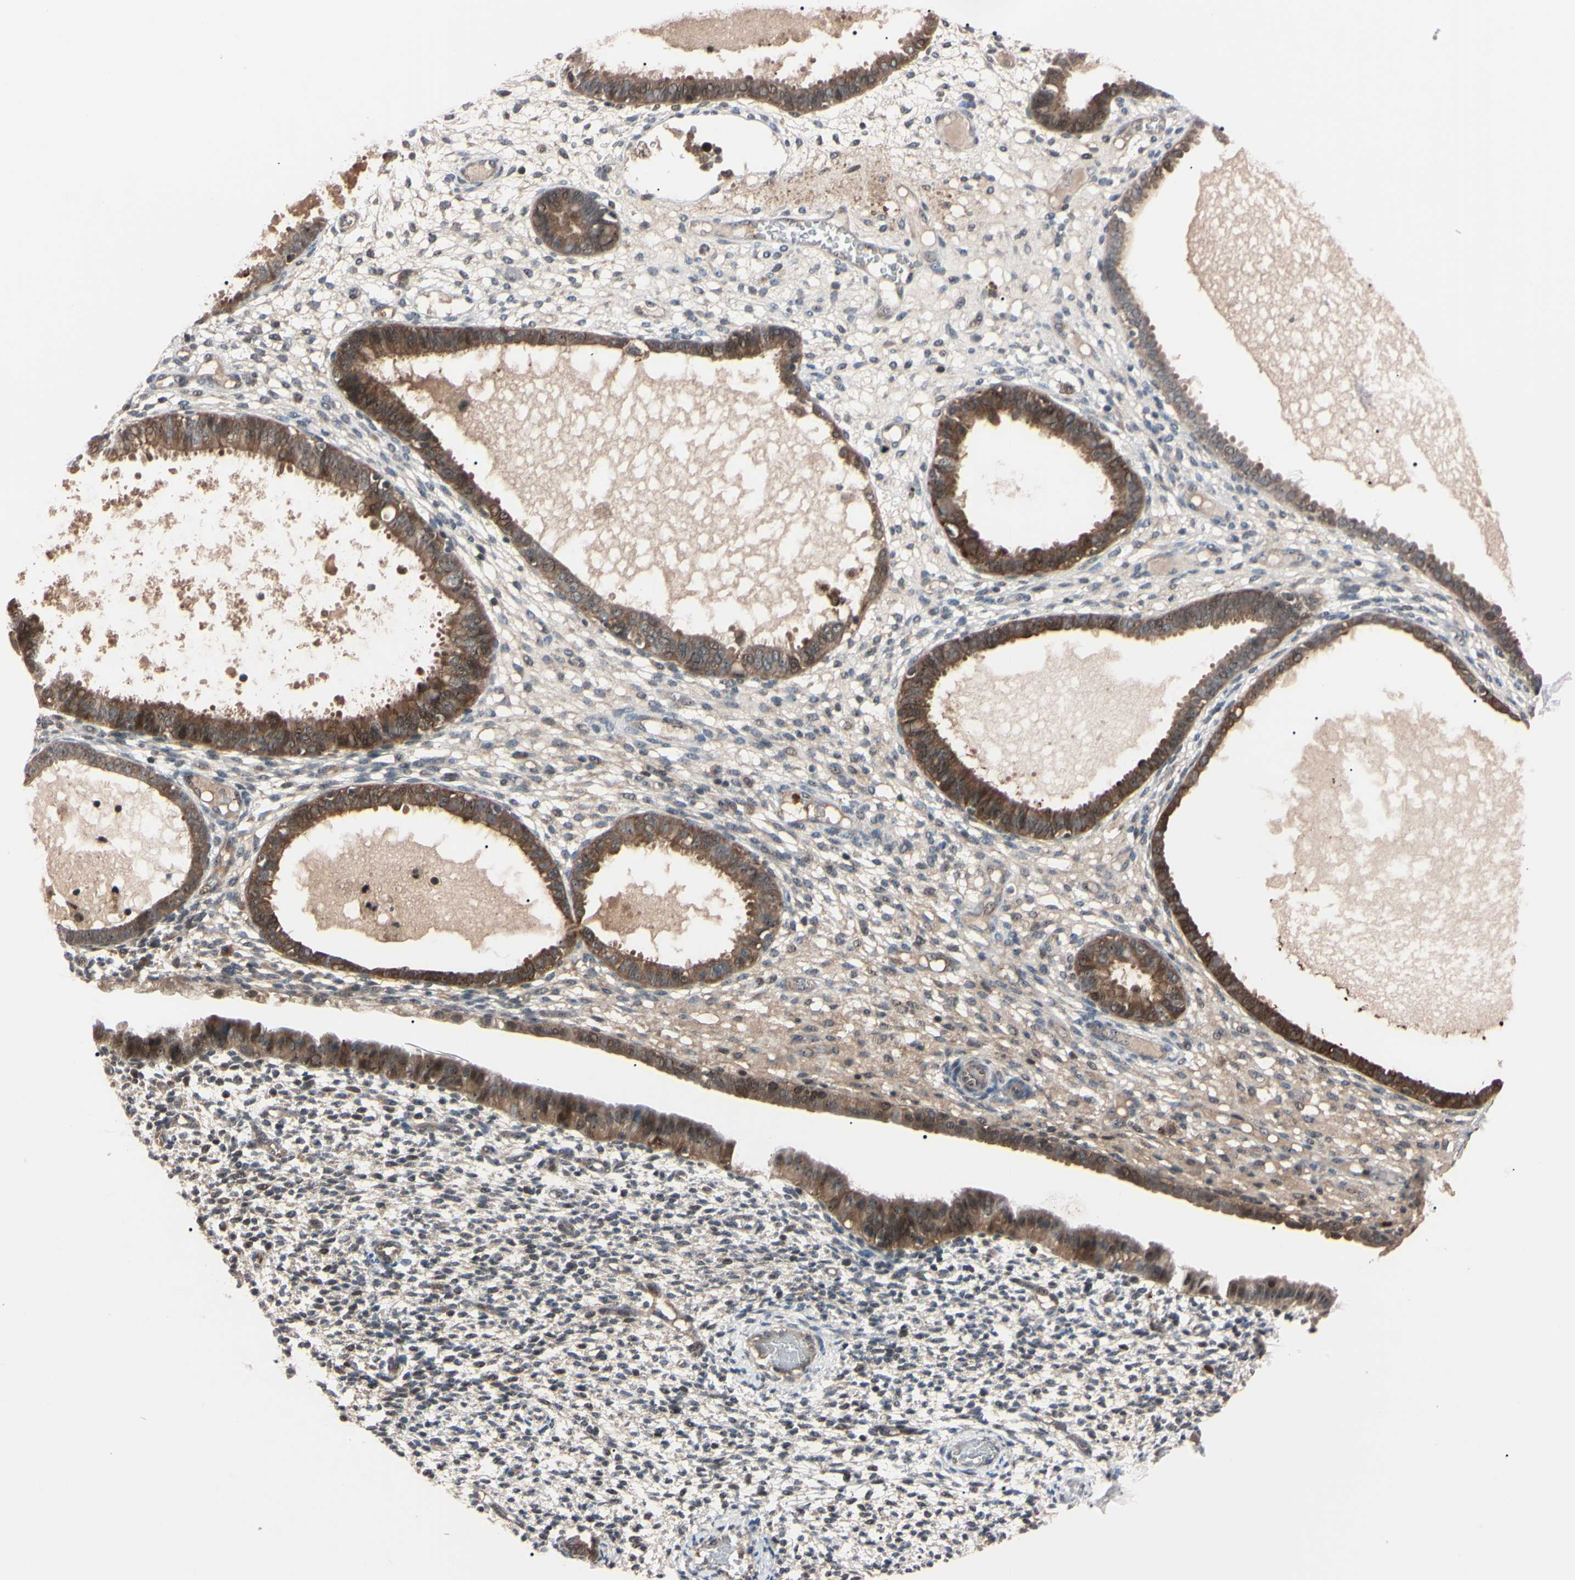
{"staining": {"intensity": "weak", "quantity": "25%-75%", "location": "cytoplasmic/membranous"}, "tissue": "endometrium", "cell_type": "Cells in endometrial stroma", "image_type": "normal", "snomed": [{"axis": "morphology", "description": "Normal tissue, NOS"}, {"axis": "topography", "description": "Endometrium"}], "caption": "Cells in endometrial stroma display weak cytoplasmic/membranous staining in about 25%-75% of cells in normal endometrium.", "gene": "TRAF5", "patient": {"sex": "female", "age": 61}}